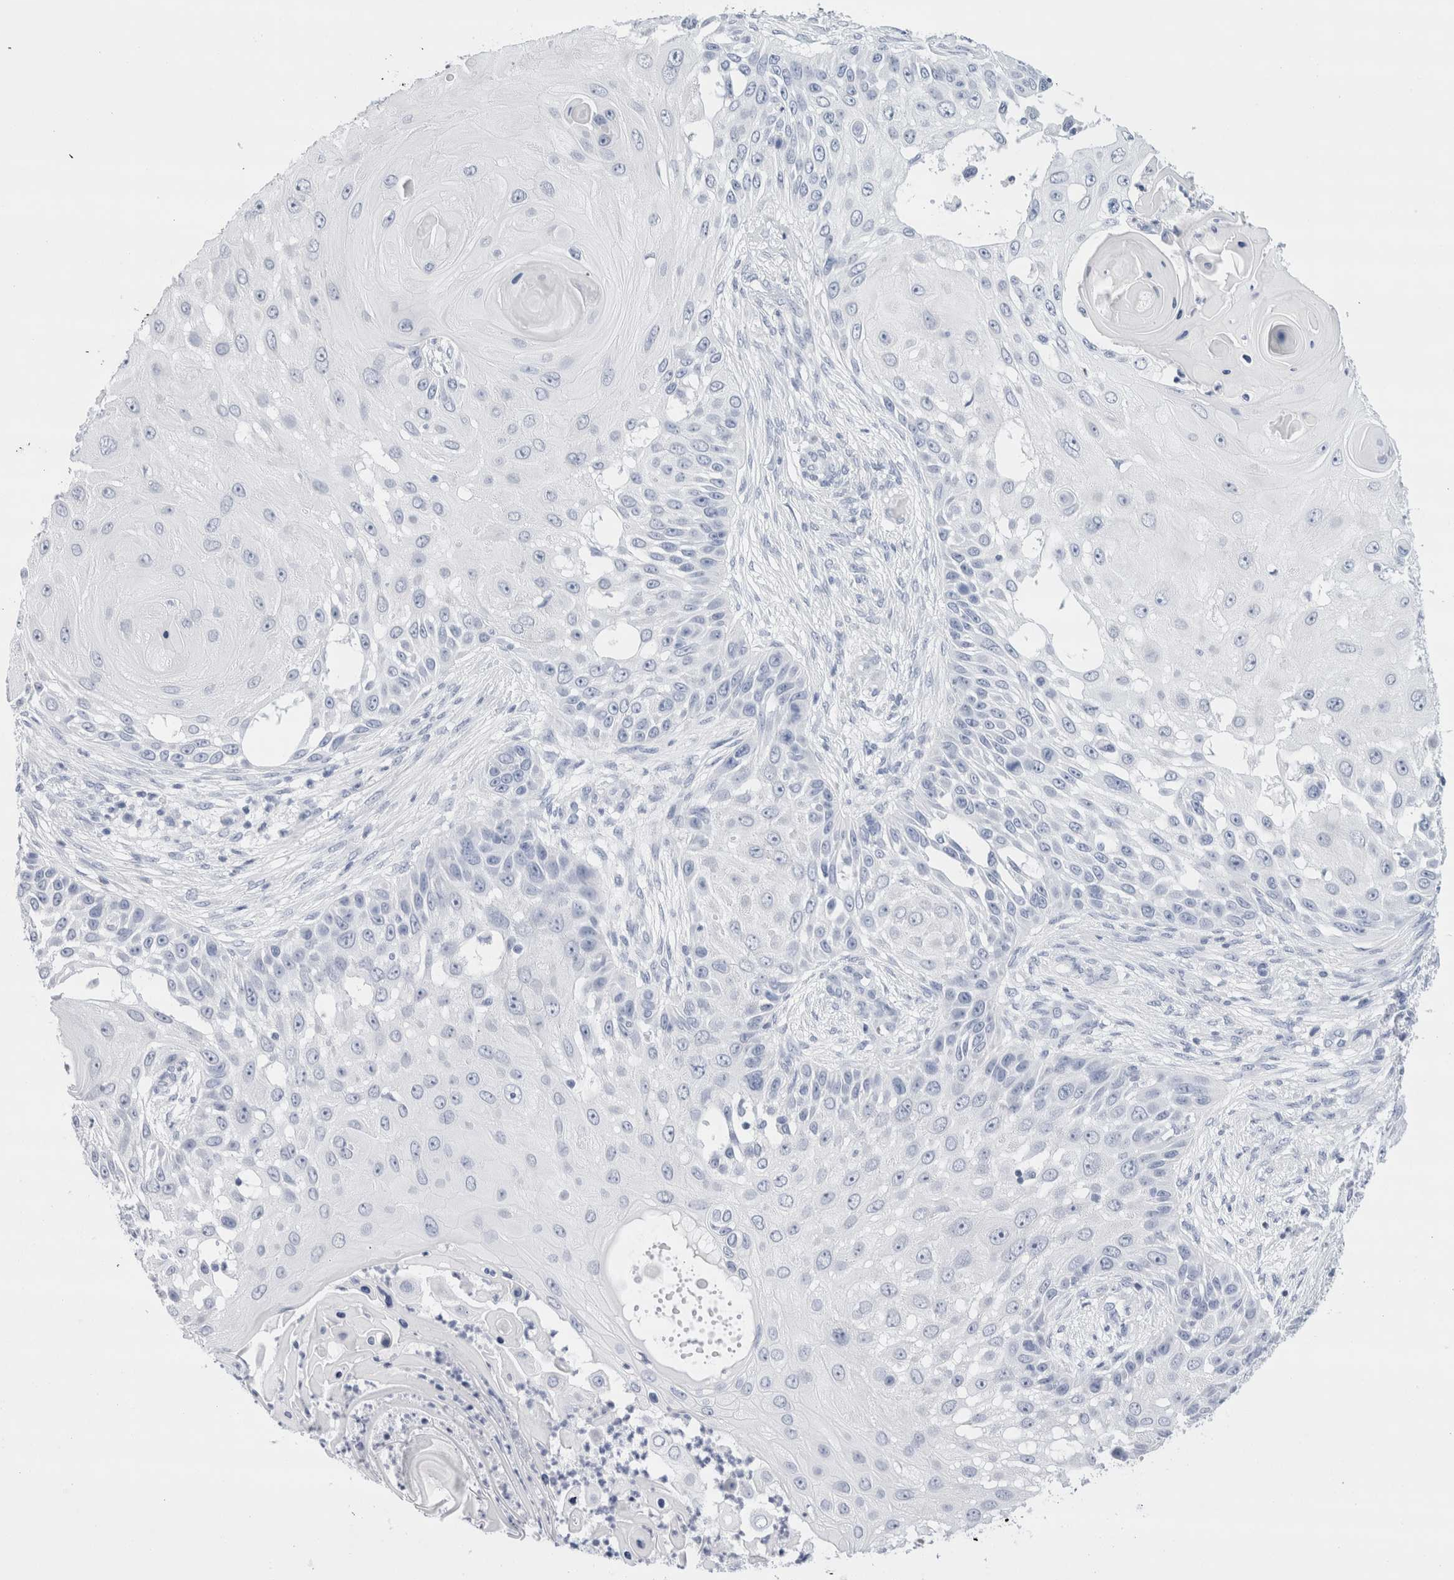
{"staining": {"intensity": "negative", "quantity": "none", "location": "none"}, "tissue": "skin cancer", "cell_type": "Tumor cells", "image_type": "cancer", "snomed": [{"axis": "morphology", "description": "Squamous cell carcinoma, NOS"}, {"axis": "topography", "description": "Skin"}], "caption": "Tumor cells are negative for protein expression in human skin cancer (squamous cell carcinoma).", "gene": "ECHDC2", "patient": {"sex": "female", "age": 44}}